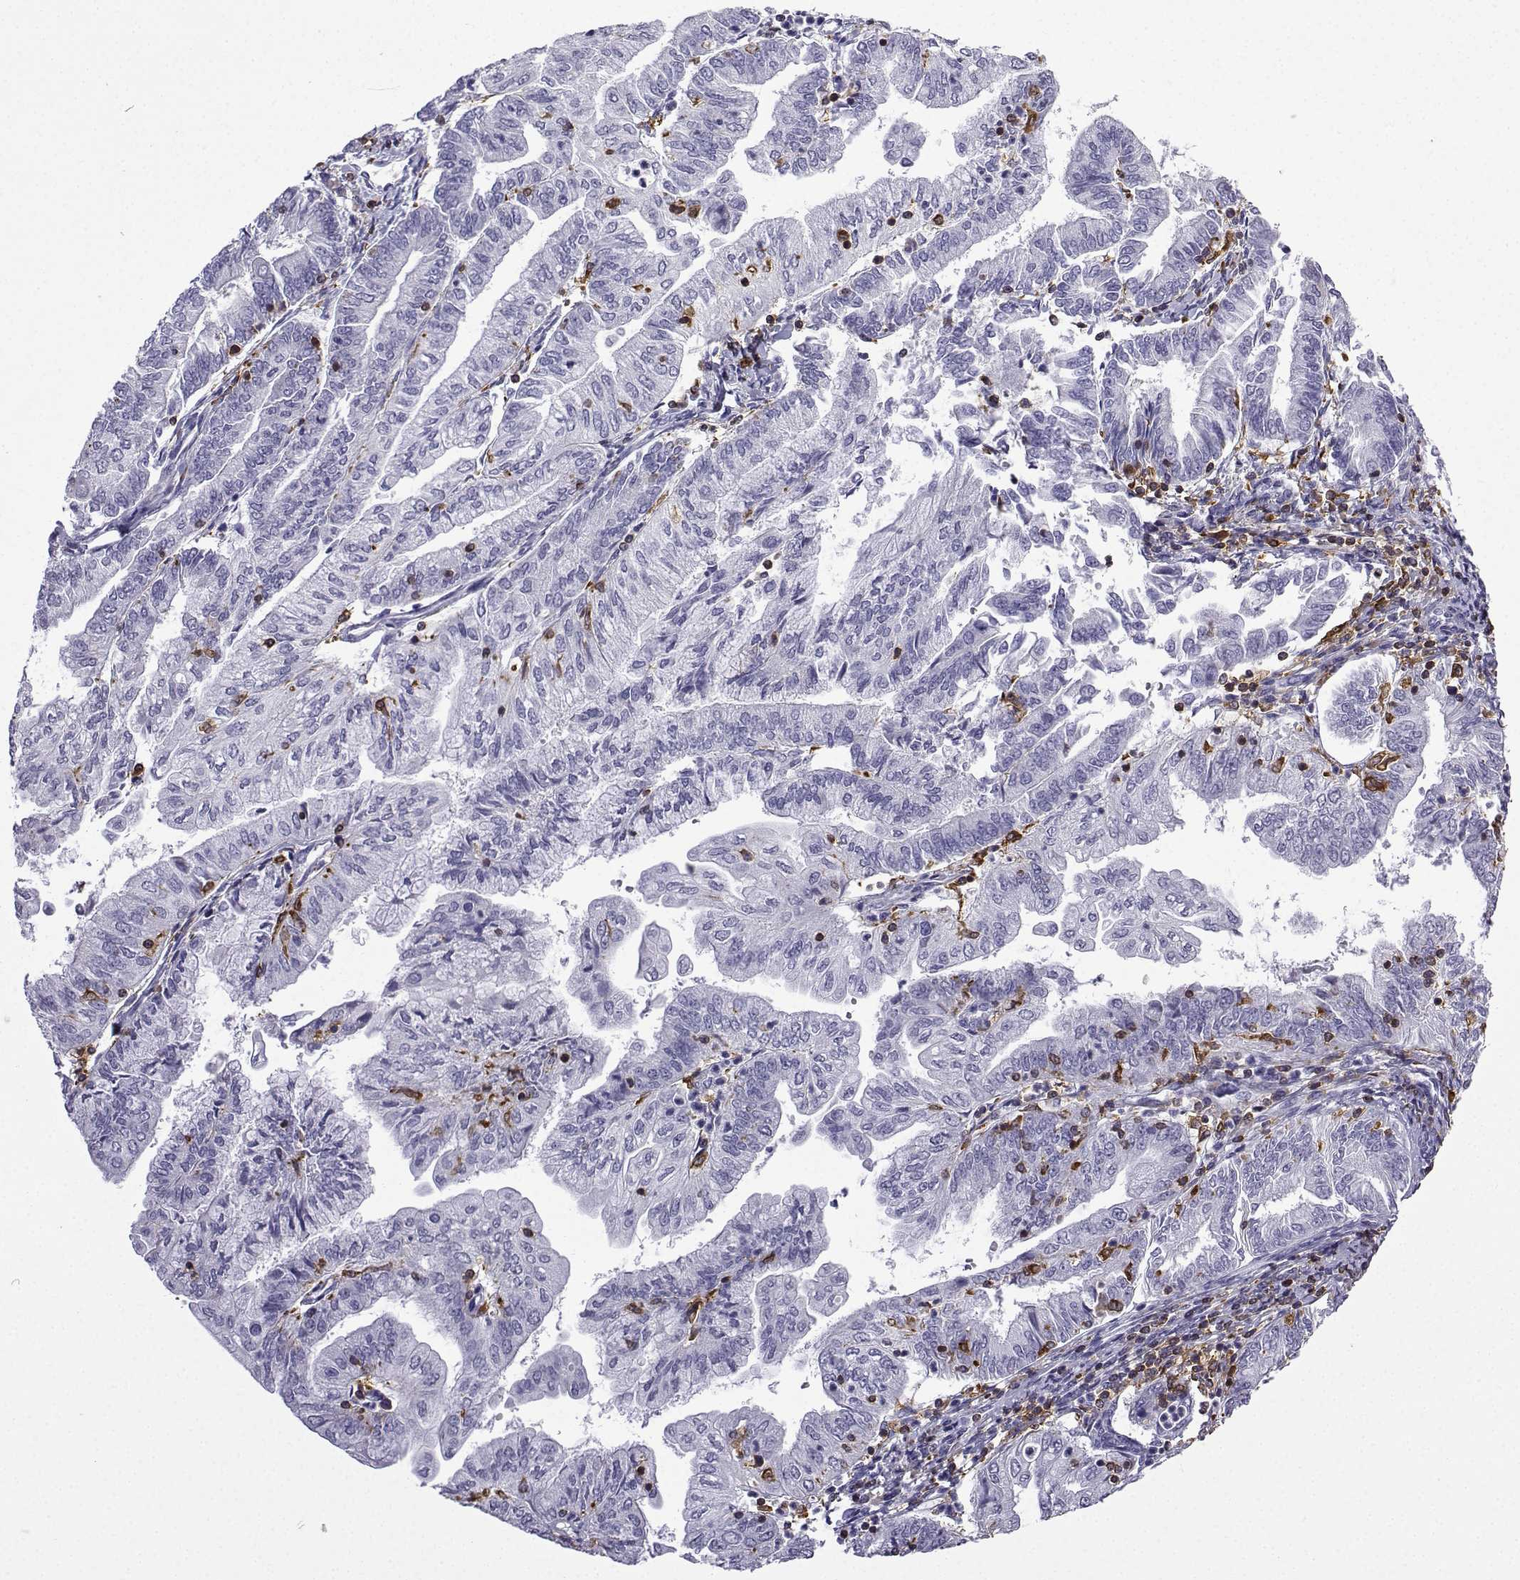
{"staining": {"intensity": "negative", "quantity": "none", "location": "none"}, "tissue": "endometrial cancer", "cell_type": "Tumor cells", "image_type": "cancer", "snomed": [{"axis": "morphology", "description": "Adenocarcinoma, NOS"}, {"axis": "topography", "description": "Endometrium"}], "caption": "Immunohistochemistry image of neoplastic tissue: endometrial cancer stained with DAB demonstrates no significant protein staining in tumor cells.", "gene": "DOCK10", "patient": {"sex": "female", "age": 55}}